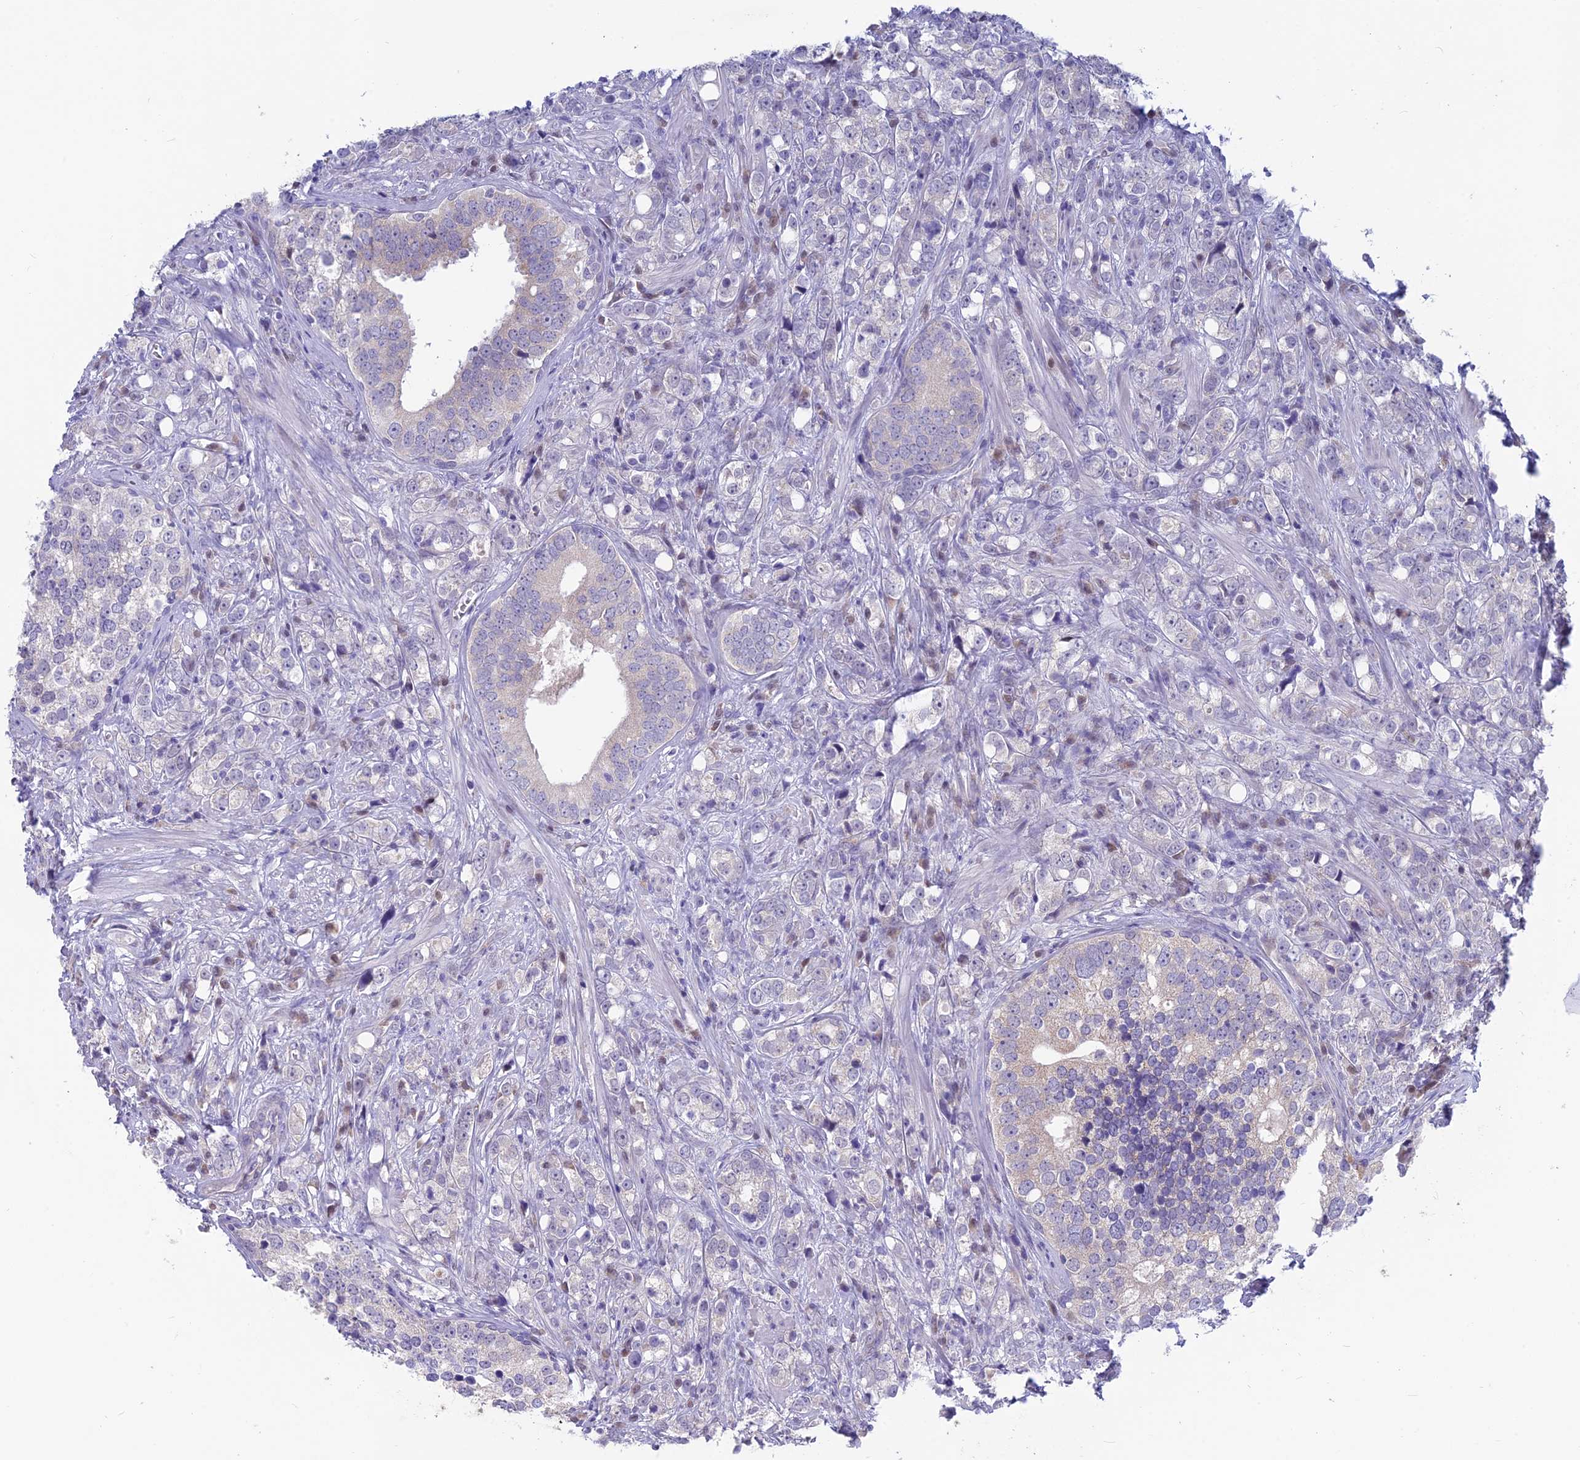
{"staining": {"intensity": "negative", "quantity": "none", "location": "none"}, "tissue": "prostate cancer", "cell_type": "Tumor cells", "image_type": "cancer", "snomed": [{"axis": "morphology", "description": "Adenocarcinoma, High grade"}, {"axis": "topography", "description": "Prostate"}], "caption": "The immunohistochemistry (IHC) image has no significant positivity in tumor cells of prostate cancer (adenocarcinoma (high-grade)) tissue.", "gene": "SNTN", "patient": {"sex": "male", "age": 71}}